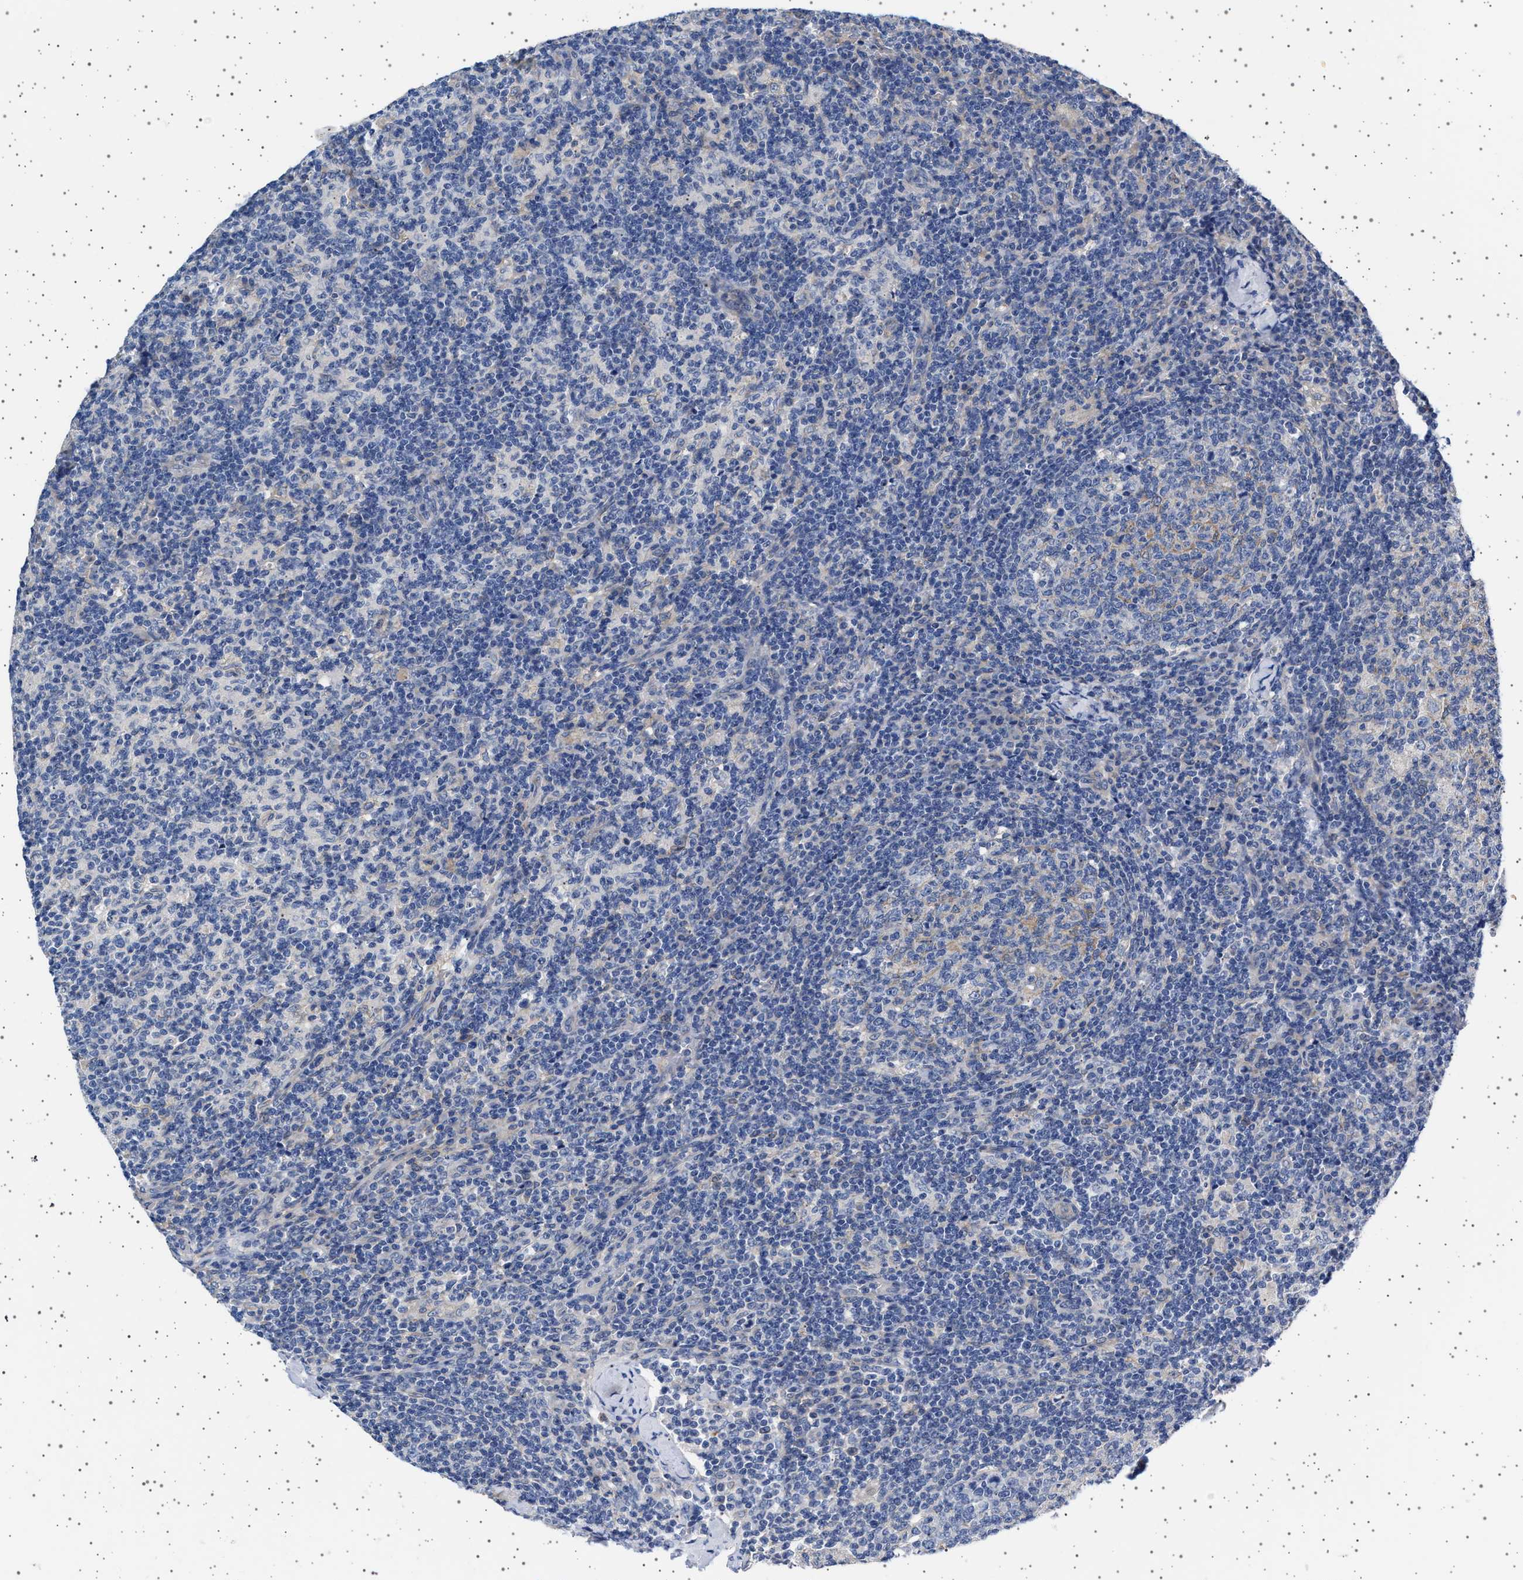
{"staining": {"intensity": "weak", "quantity": "<25%", "location": "cytoplasmic/membranous"}, "tissue": "lymph node", "cell_type": "Germinal center cells", "image_type": "normal", "snomed": [{"axis": "morphology", "description": "Normal tissue, NOS"}, {"axis": "morphology", "description": "Inflammation, NOS"}, {"axis": "topography", "description": "Lymph node"}], "caption": "IHC of normal human lymph node exhibits no positivity in germinal center cells. (DAB immunohistochemistry, high magnification).", "gene": "TRMT10B", "patient": {"sex": "male", "age": 55}}